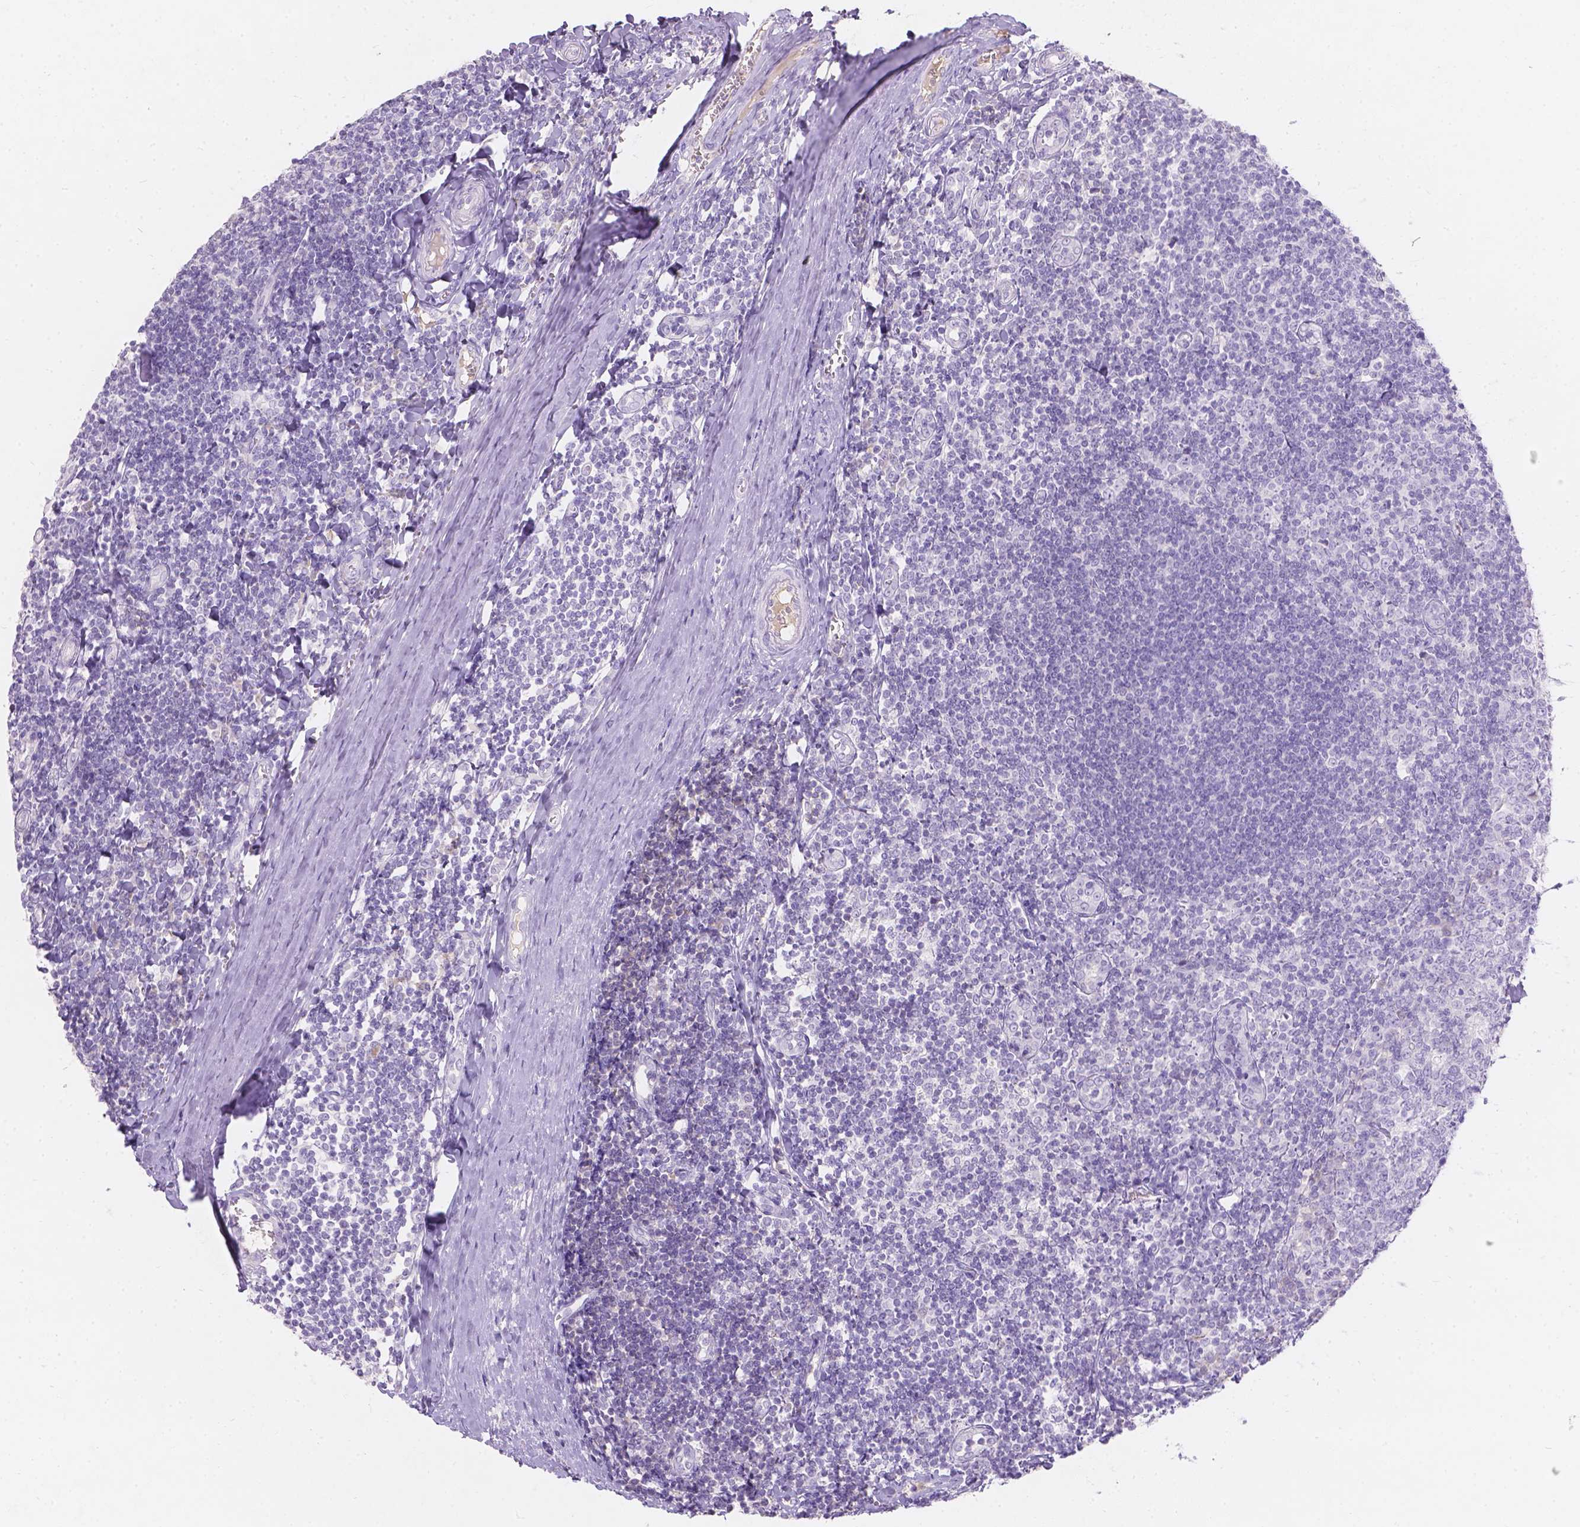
{"staining": {"intensity": "negative", "quantity": "none", "location": "none"}, "tissue": "tonsil", "cell_type": "Germinal center cells", "image_type": "normal", "snomed": [{"axis": "morphology", "description": "Normal tissue, NOS"}, {"axis": "topography", "description": "Tonsil"}], "caption": "Immunohistochemistry micrograph of unremarkable tonsil: tonsil stained with DAB displays no significant protein staining in germinal center cells. (DAB (3,3'-diaminobenzidine) immunohistochemistry, high magnification).", "gene": "GAL3ST2", "patient": {"sex": "female", "age": 12}}